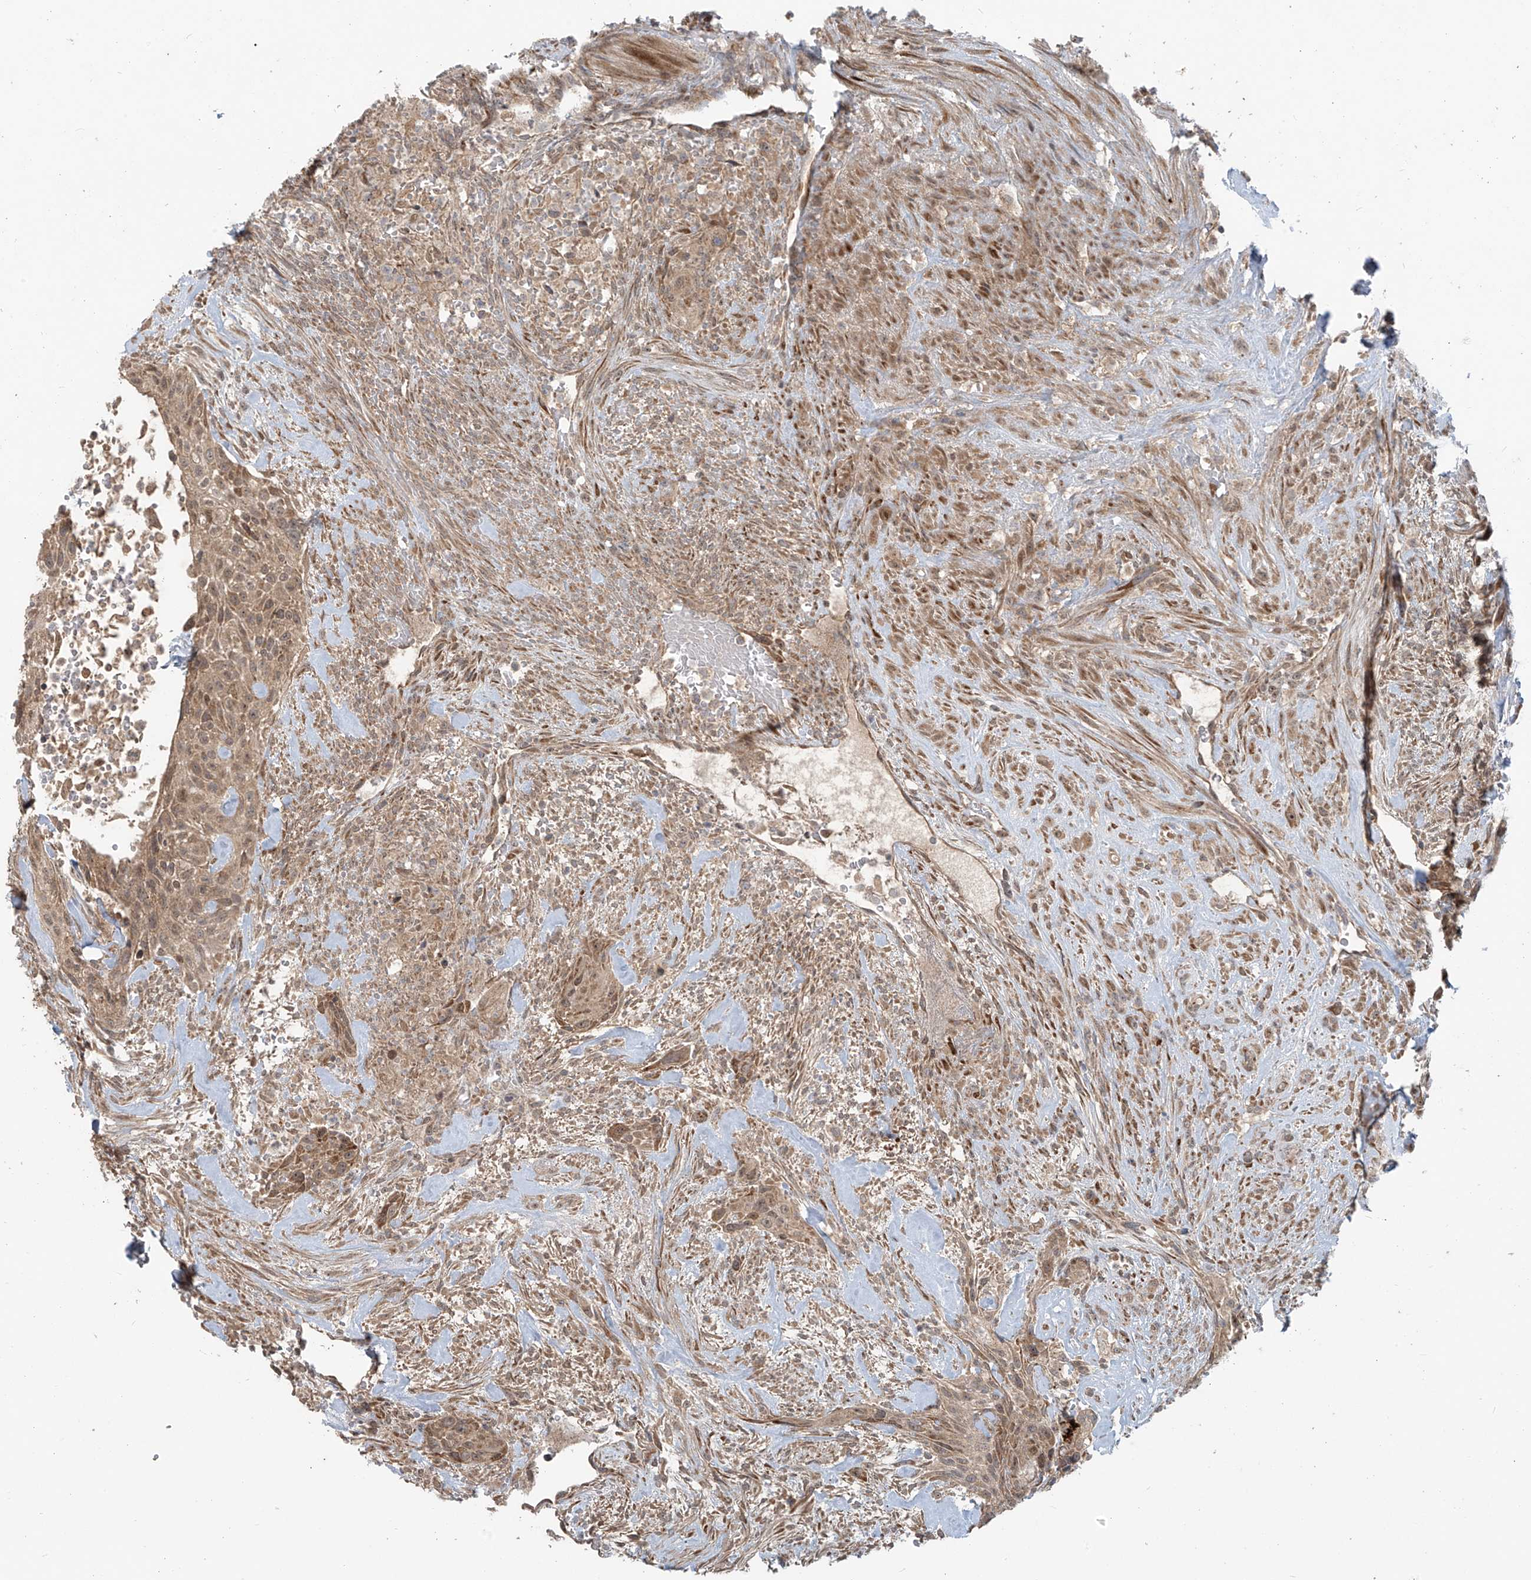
{"staining": {"intensity": "moderate", "quantity": ">75%", "location": "cytoplasmic/membranous"}, "tissue": "urothelial cancer", "cell_type": "Tumor cells", "image_type": "cancer", "snomed": [{"axis": "morphology", "description": "Urothelial carcinoma, High grade"}, {"axis": "topography", "description": "Urinary bladder"}], "caption": "High-magnification brightfield microscopy of high-grade urothelial carcinoma stained with DAB (3,3'-diaminobenzidine) (brown) and counterstained with hematoxylin (blue). tumor cells exhibit moderate cytoplasmic/membranous expression is present in approximately>75% of cells.", "gene": "KATNIP", "patient": {"sex": "male", "age": 35}}